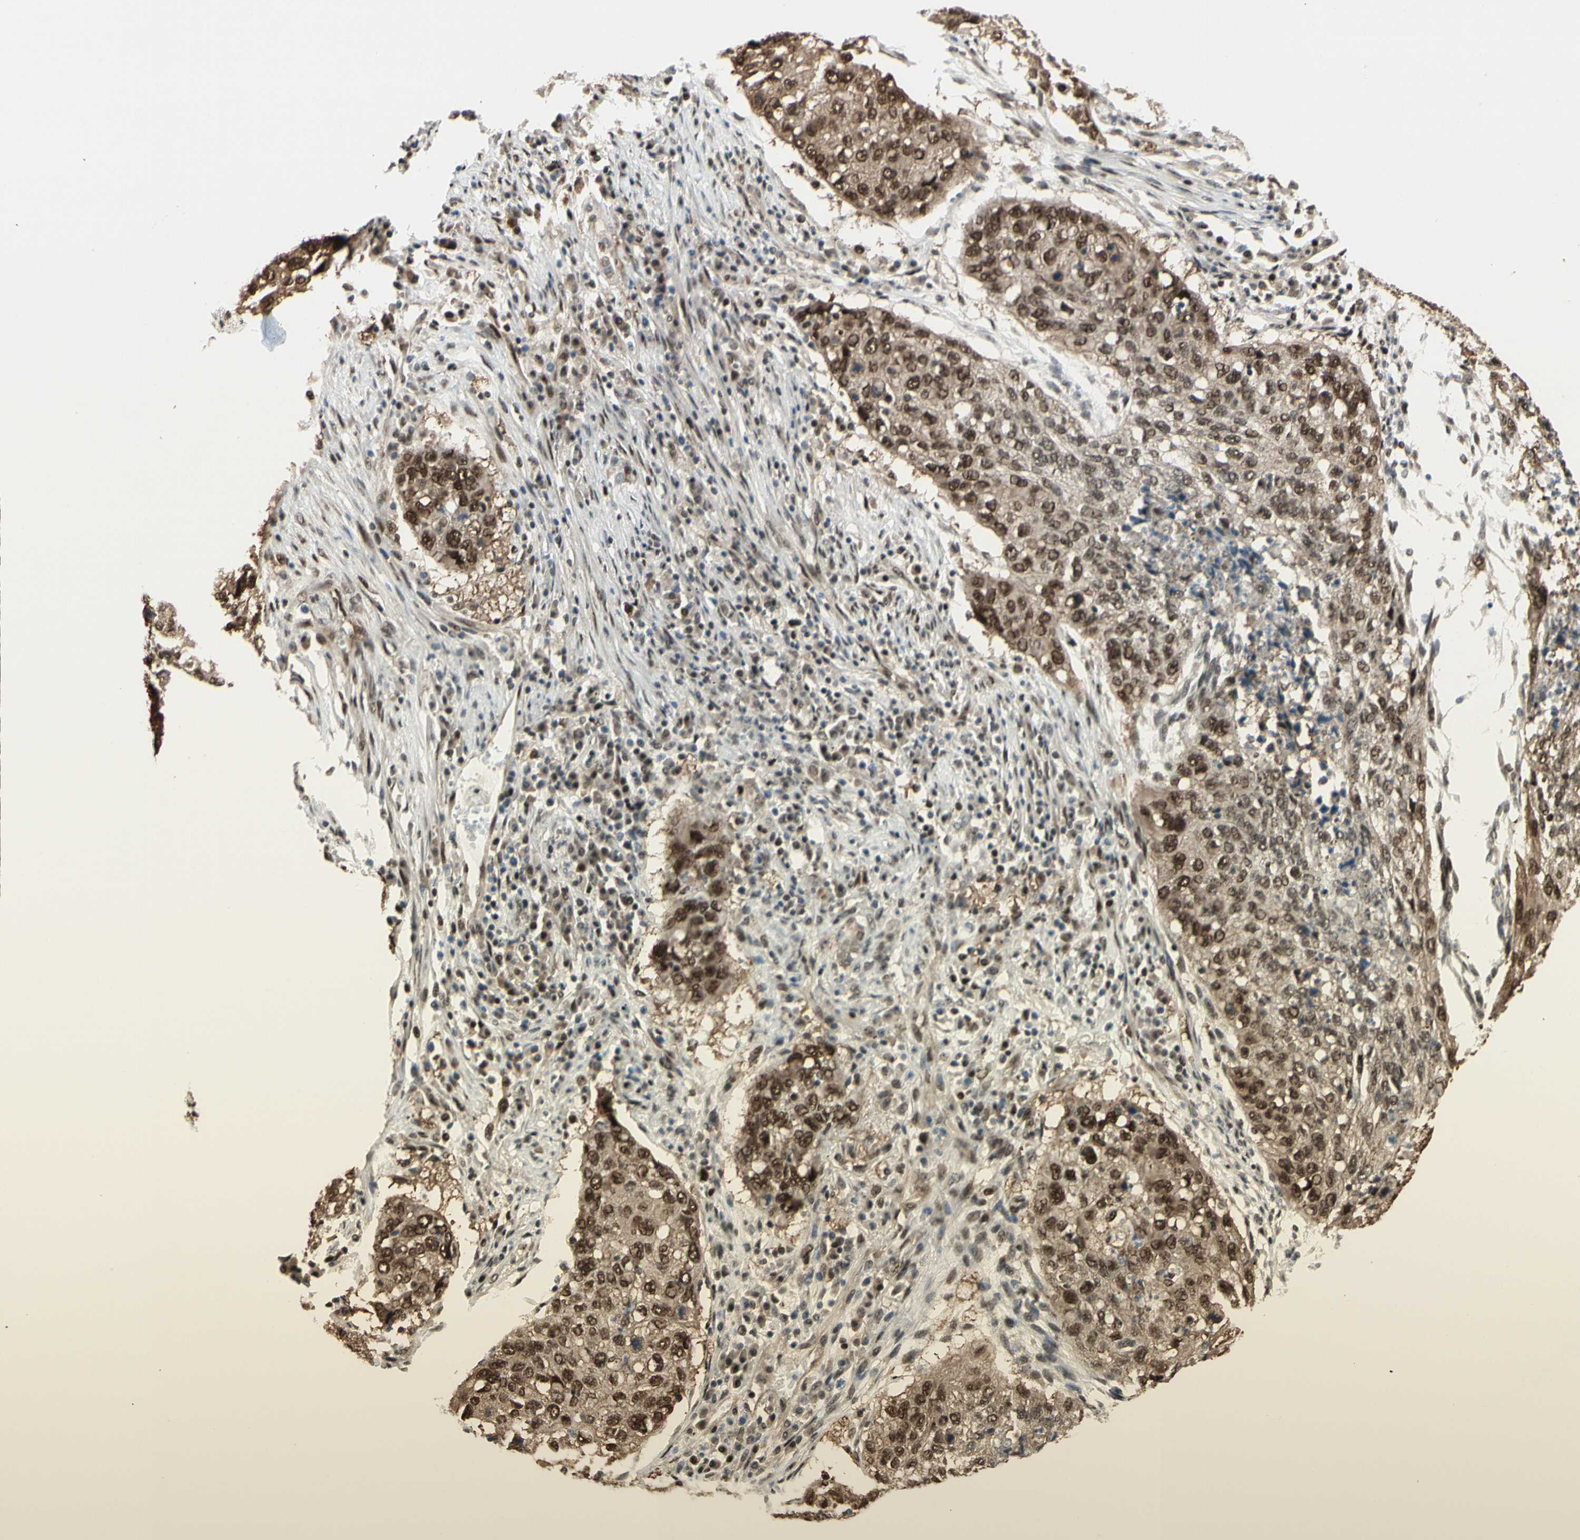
{"staining": {"intensity": "strong", "quantity": ">75%", "location": "cytoplasmic/membranous,nuclear"}, "tissue": "lung cancer", "cell_type": "Tumor cells", "image_type": "cancer", "snomed": [{"axis": "morphology", "description": "Squamous cell carcinoma, NOS"}, {"axis": "topography", "description": "Lung"}], "caption": "This is an image of immunohistochemistry (IHC) staining of lung cancer, which shows strong staining in the cytoplasmic/membranous and nuclear of tumor cells.", "gene": "HSF1", "patient": {"sex": "female", "age": 63}}